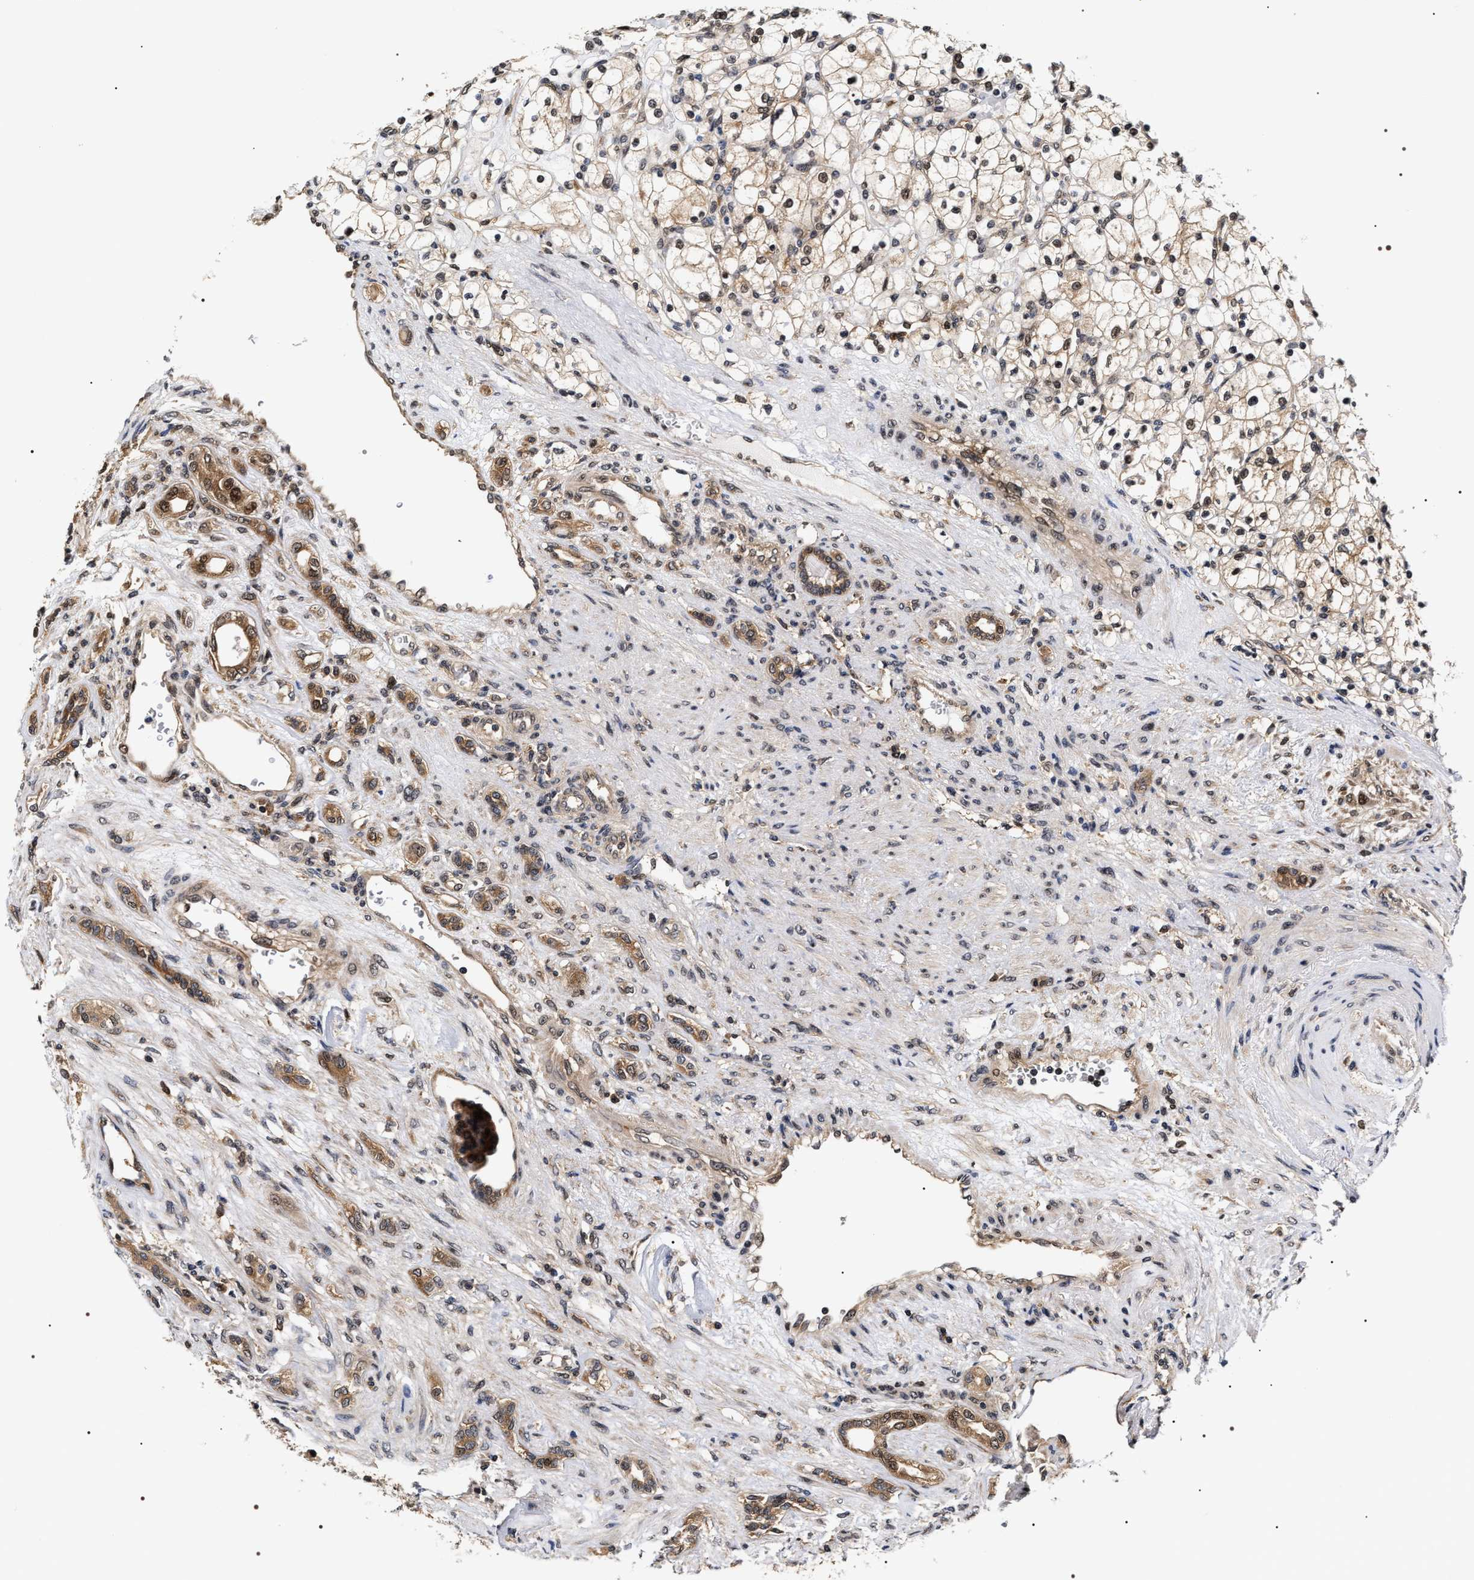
{"staining": {"intensity": "weak", "quantity": "25%-75%", "location": "nuclear"}, "tissue": "renal cancer", "cell_type": "Tumor cells", "image_type": "cancer", "snomed": [{"axis": "morphology", "description": "Adenocarcinoma, NOS"}, {"axis": "topography", "description": "Kidney"}], "caption": "A histopathology image of renal cancer stained for a protein reveals weak nuclear brown staining in tumor cells.", "gene": "BAG6", "patient": {"sex": "female", "age": 83}}